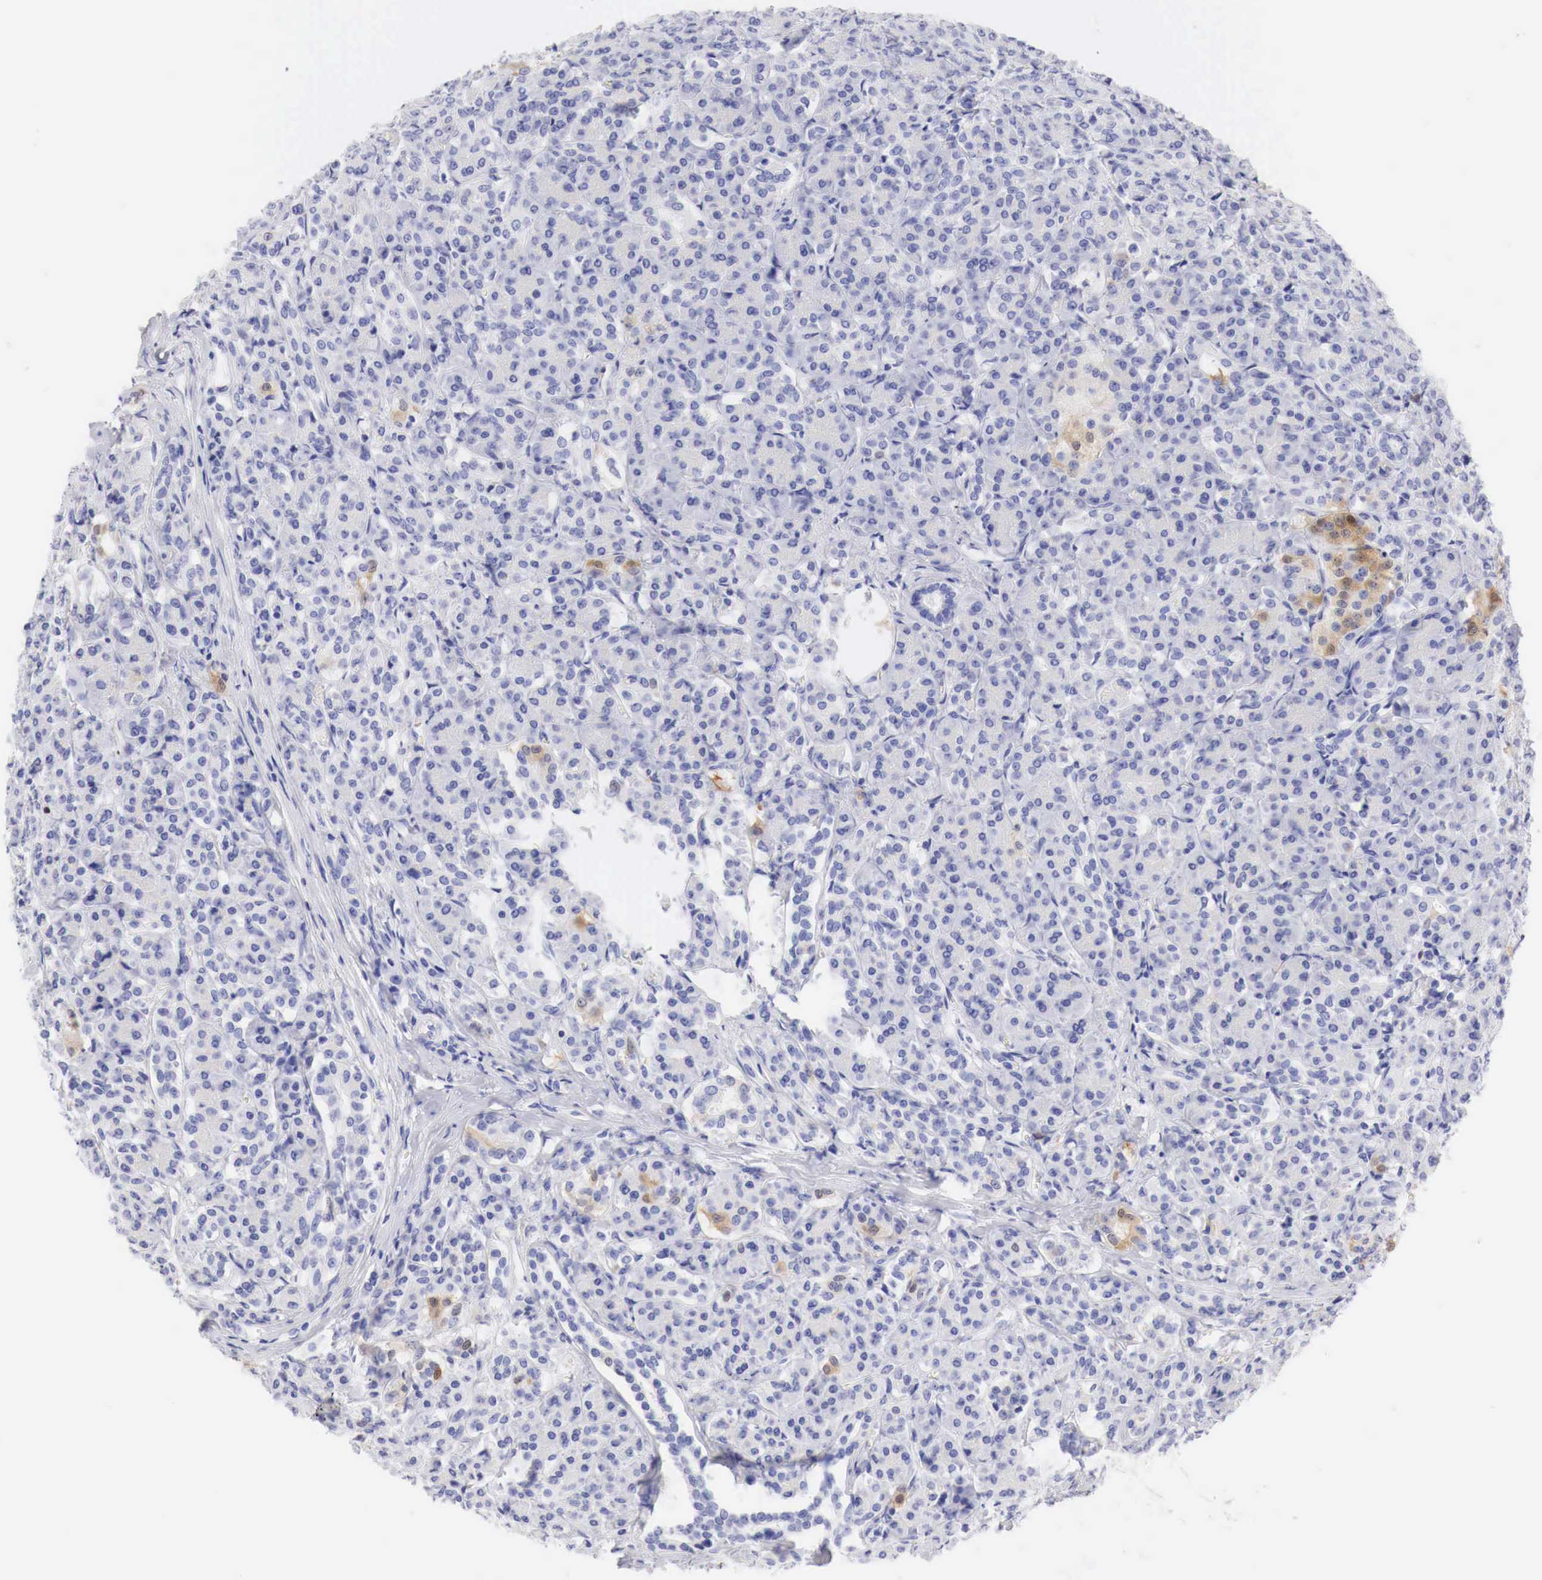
{"staining": {"intensity": "weak", "quantity": "<25%", "location": "cytoplasmic/membranous"}, "tissue": "pancreas", "cell_type": "Exocrine glandular cells", "image_type": "normal", "snomed": [{"axis": "morphology", "description": "Normal tissue, NOS"}, {"axis": "topography", "description": "Lymph node"}, {"axis": "topography", "description": "Pancreas"}], "caption": "This image is of normal pancreas stained with immunohistochemistry (IHC) to label a protein in brown with the nuclei are counter-stained blue. There is no expression in exocrine glandular cells.", "gene": "CDKN2A", "patient": {"sex": "male", "age": 59}}